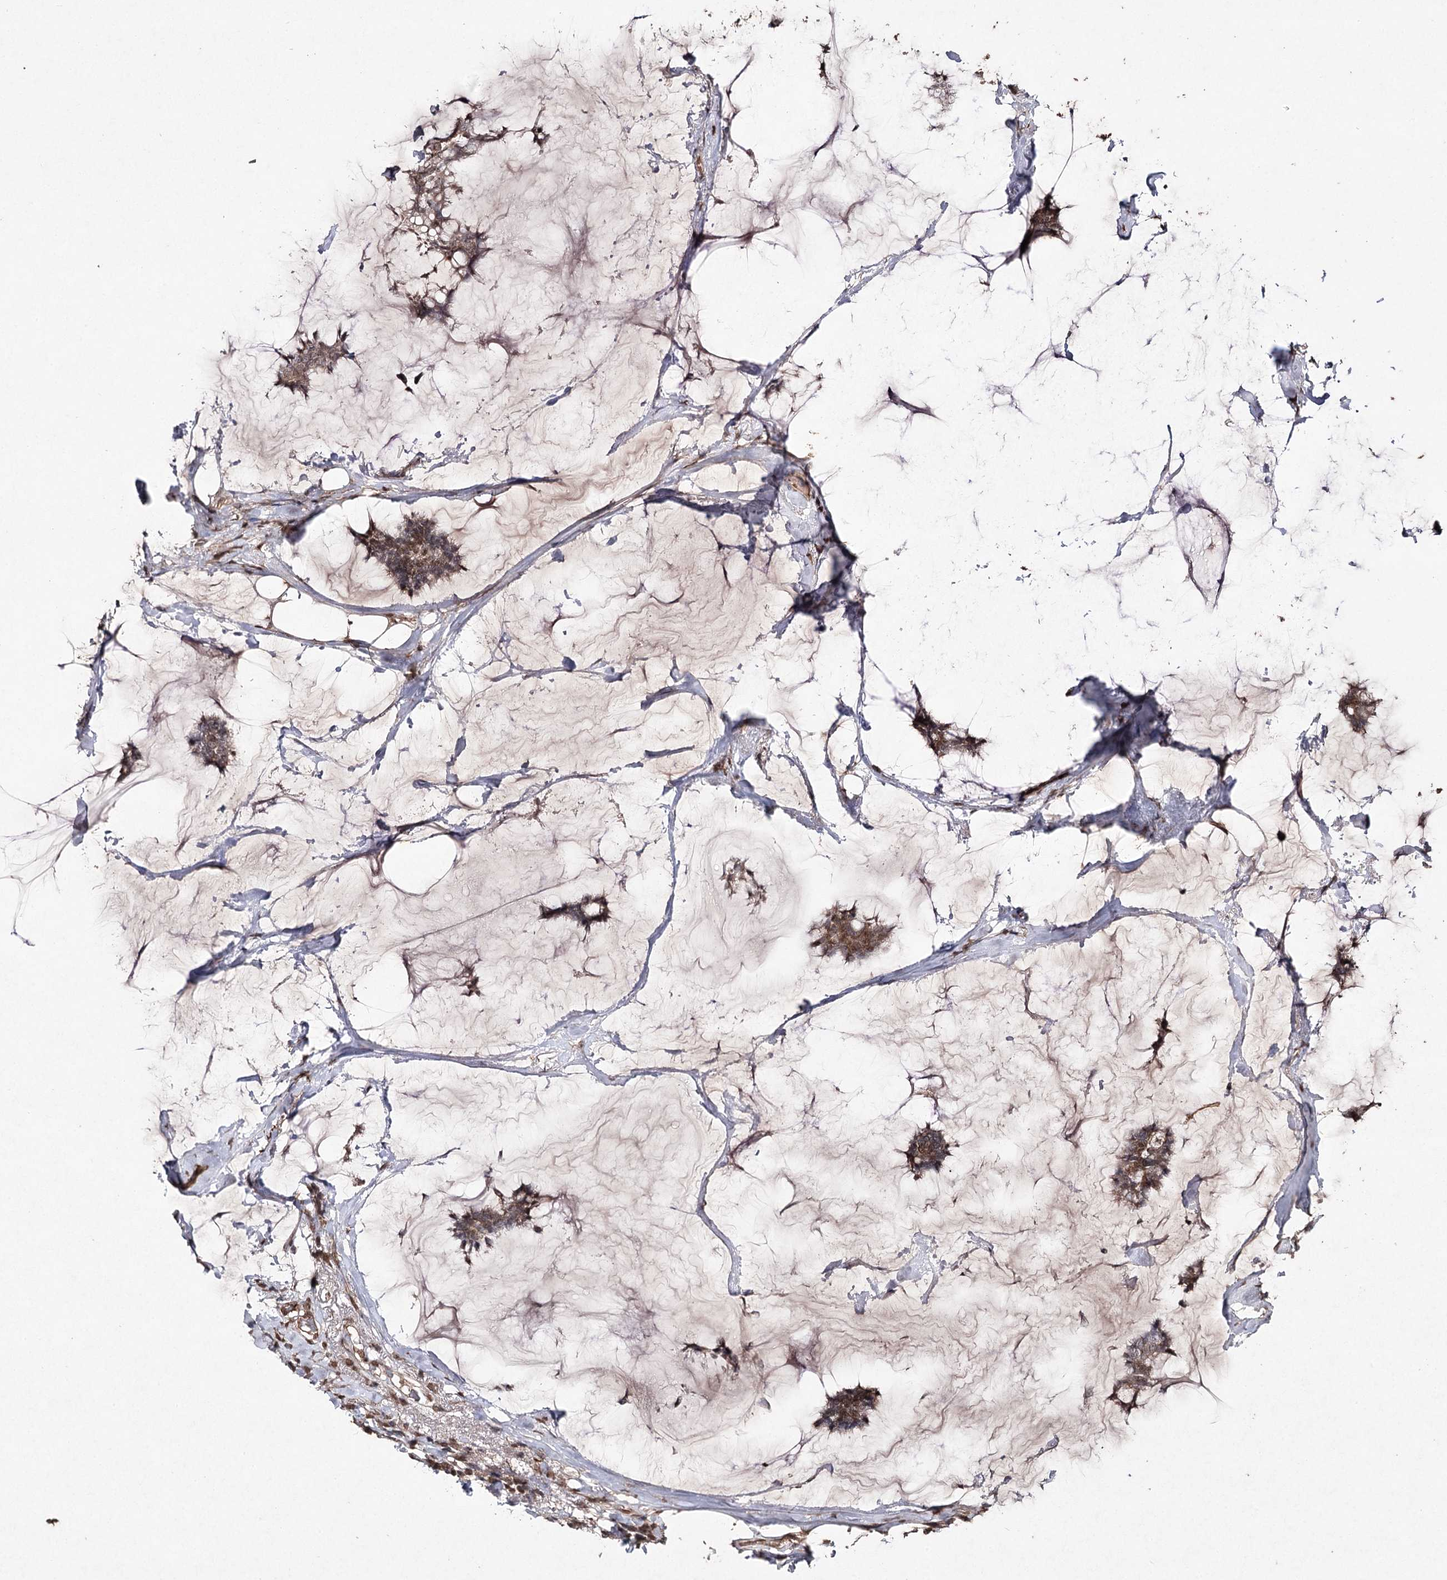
{"staining": {"intensity": "moderate", "quantity": ">75%", "location": "cytoplasmic/membranous"}, "tissue": "breast cancer", "cell_type": "Tumor cells", "image_type": "cancer", "snomed": [{"axis": "morphology", "description": "Duct carcinoma"}, {"axis": "topography", "description": "Breast"}], "caption": "An immunohistochemistry (IHC) micrograph of neoplastic tissue is shown. Protein staining in brown highlights moderate cytoplasmic/membranous positivity in breast invasive ductal carcinoma within tumor cells.", "gene": "ATG14", "patient": {"sex": "female", "age": 93}}